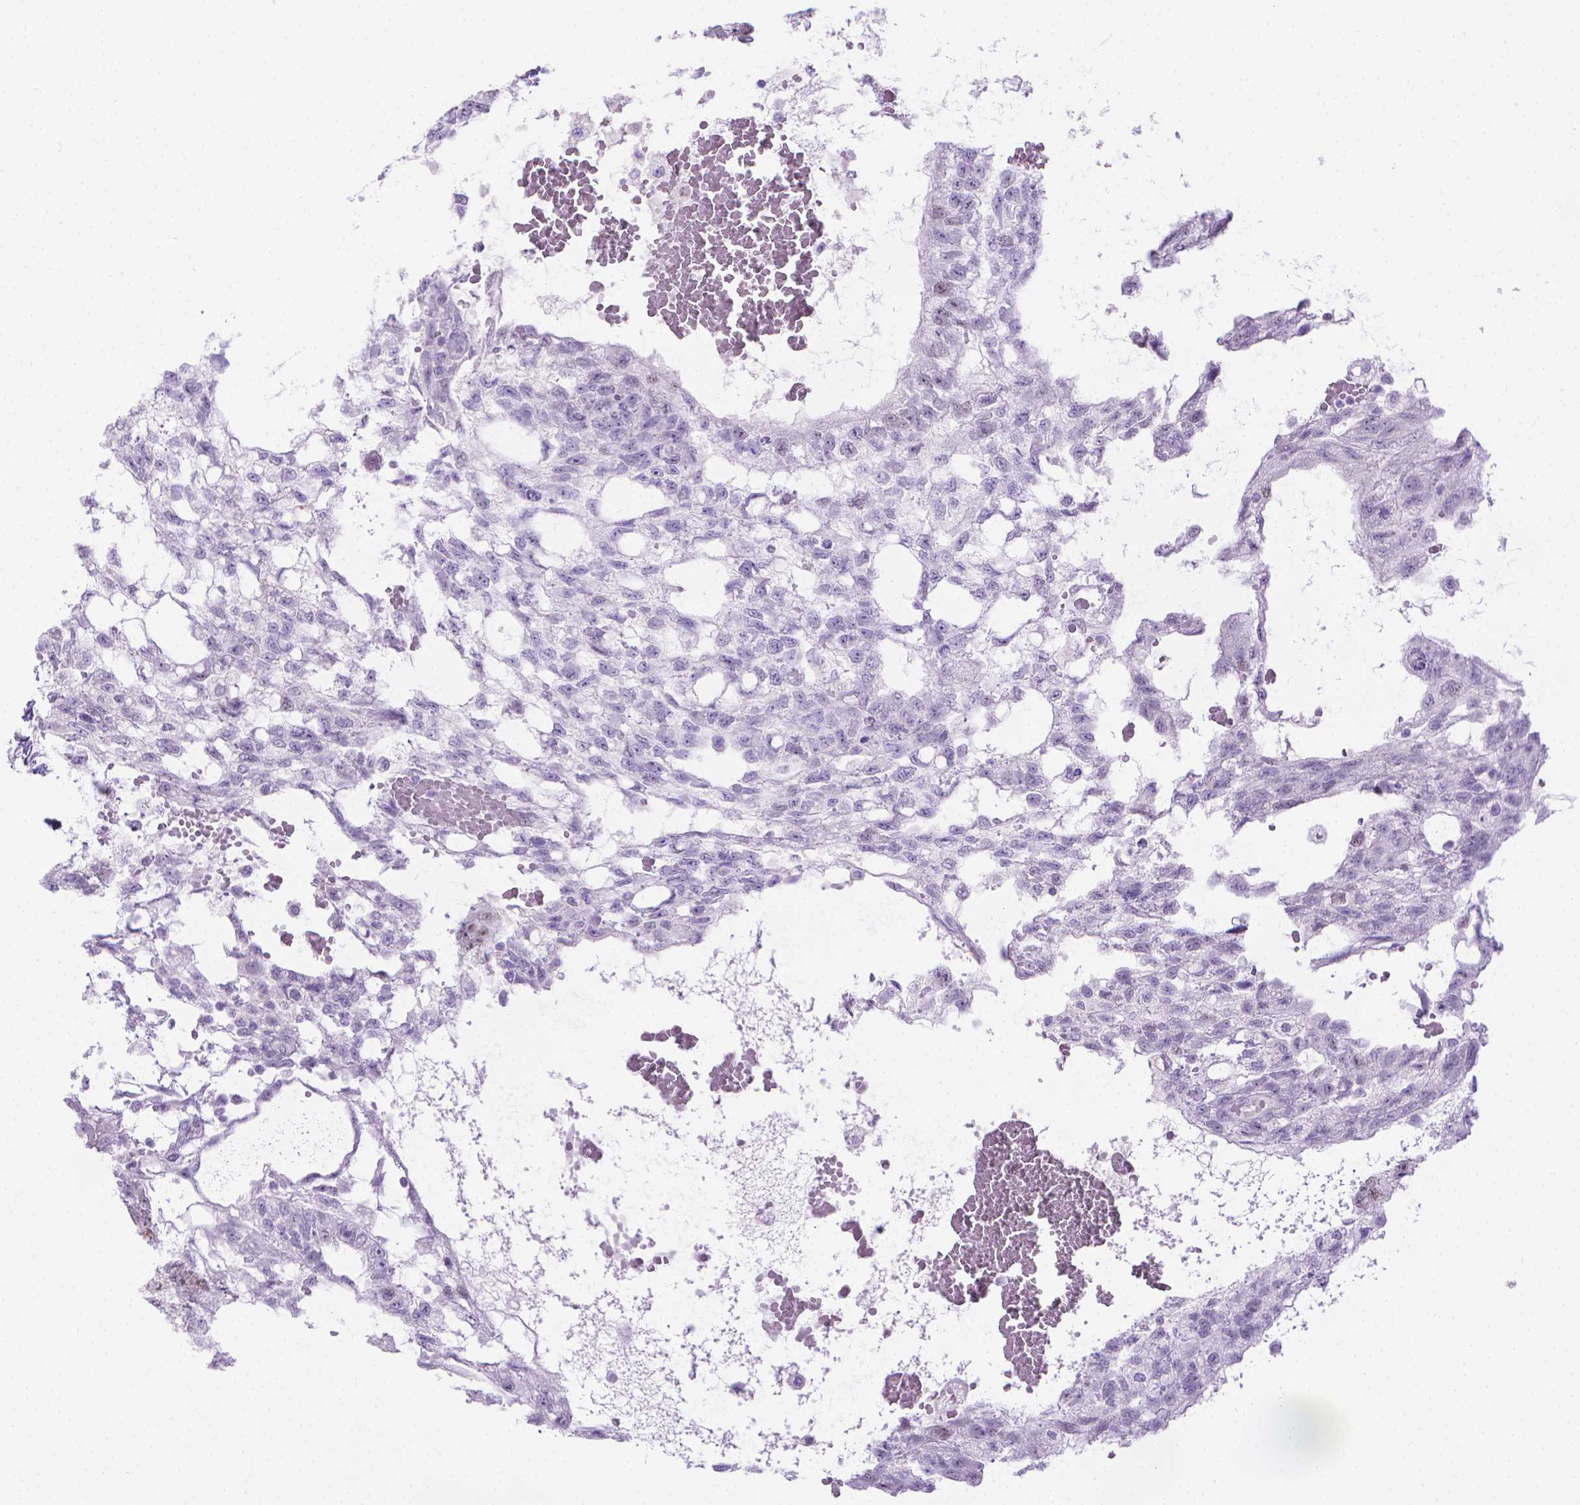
{"staining": {"intensity": "moderate", "quantity": "<25%", "location": "nuclear"}, "tissue": "testis cancer", "cell_type": "Tumor cells", "image_type": "cancer", "snomed": [{"axis": "morphology", "description": "Carcinoma, Embryonal, NOS"}, {"axis": "topography", "description": "Testis"}], "caption": "Moderate nuclear protein positivity is seen in about <25% of tumor cells in testis cancer (embryonal carcinoma). The staining was performed using DAB, with brown indicating positive protein expression. Nuclei are stained blue with hematoxylin.", "gene": "SPAG6", "patient": {"sex": "male", "age": 32}}